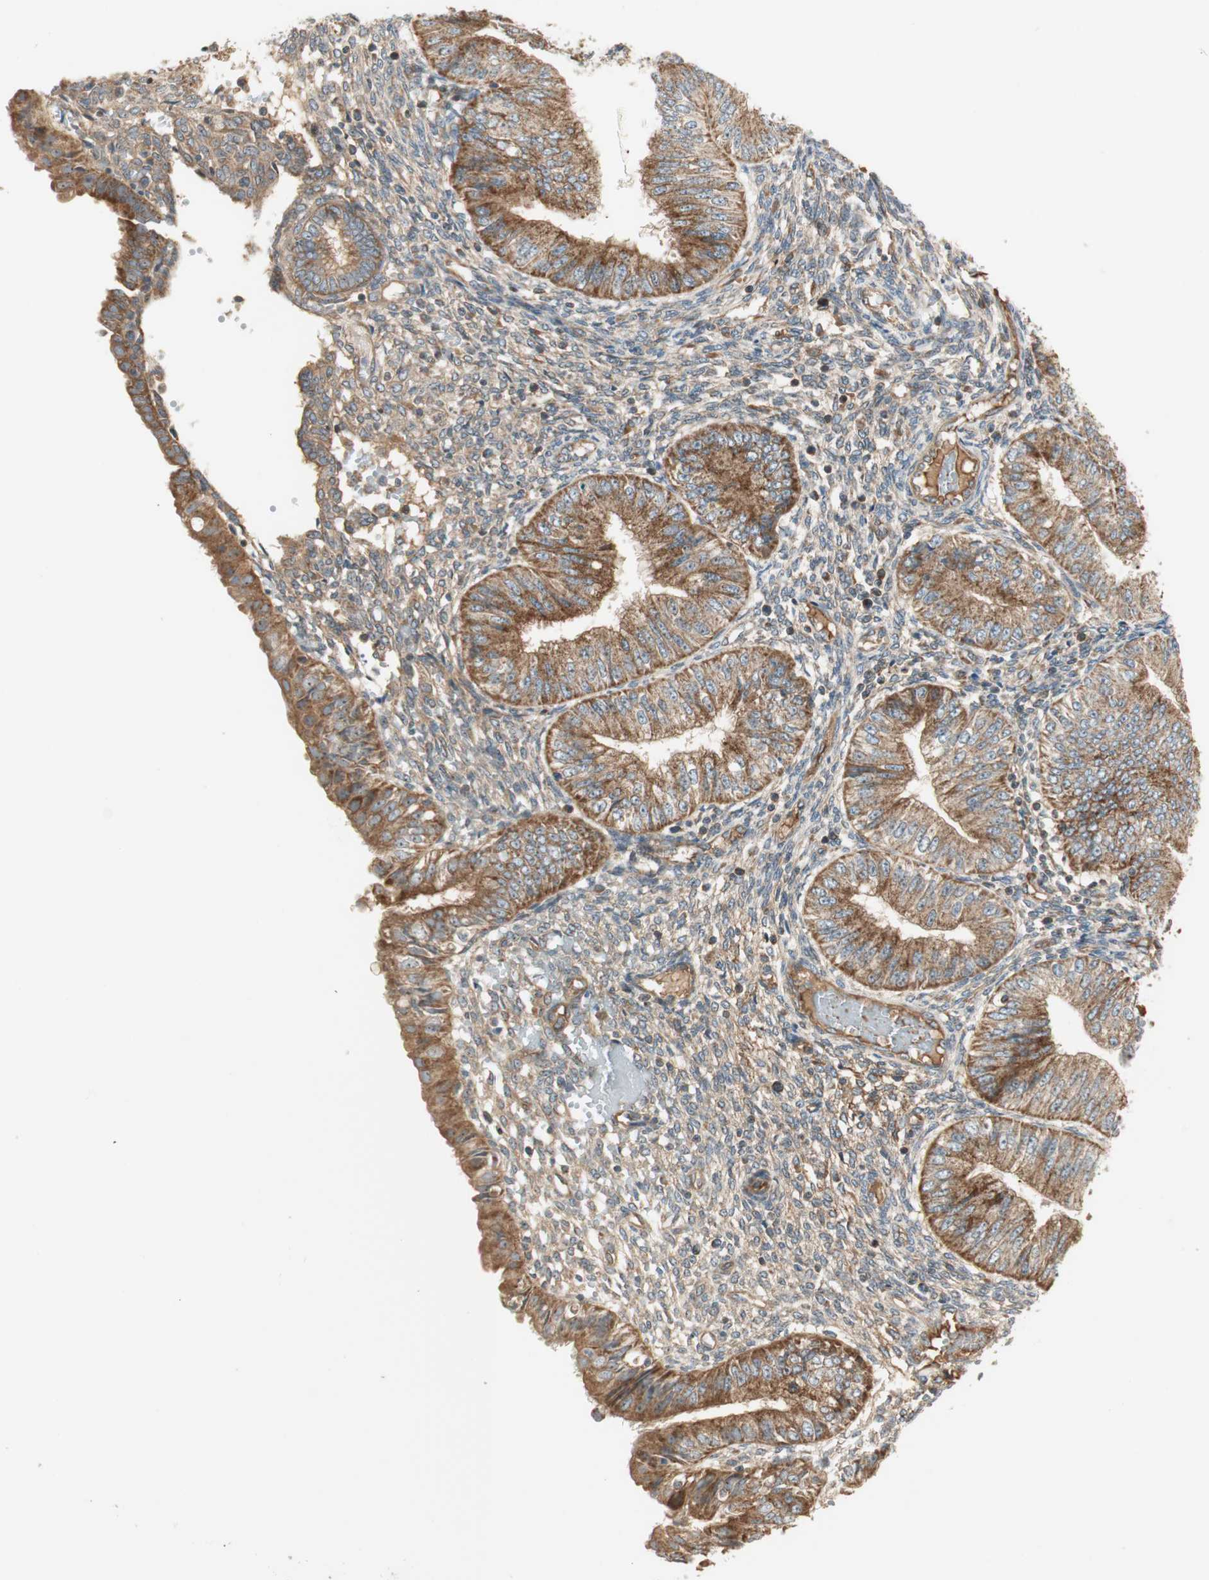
{"staining": {"intensity": "strong", "quantity": ">75%", "location": "cytoplasmic/membranous"}, "tissue": "endometrial cancer", "cell_type": "Tumor cells", "image_type": "cancer", "snomed": [{"axis": "morphology", "description": "Normal tissue, NOS"}, {"axis": "morphology", "description": "Adenocarcinoma, NOS"}, {"axis": "topography", "description": "Endometrium"}], "caption": "Immunohistochemistry (IHC) staining of endometrial cancer, which displays high levels of strong cytoplasmic/membranous staining in about >75% of tumor cells indicating strong cytoplasmic/membranous protein positivity. The staining was performed using DAB (brown) for protein detection and nuclei were counterstained in hematoxylin (blue).", "gene": "CTTNBP2NL", "patient": {"sex": "female", "age": 53}}